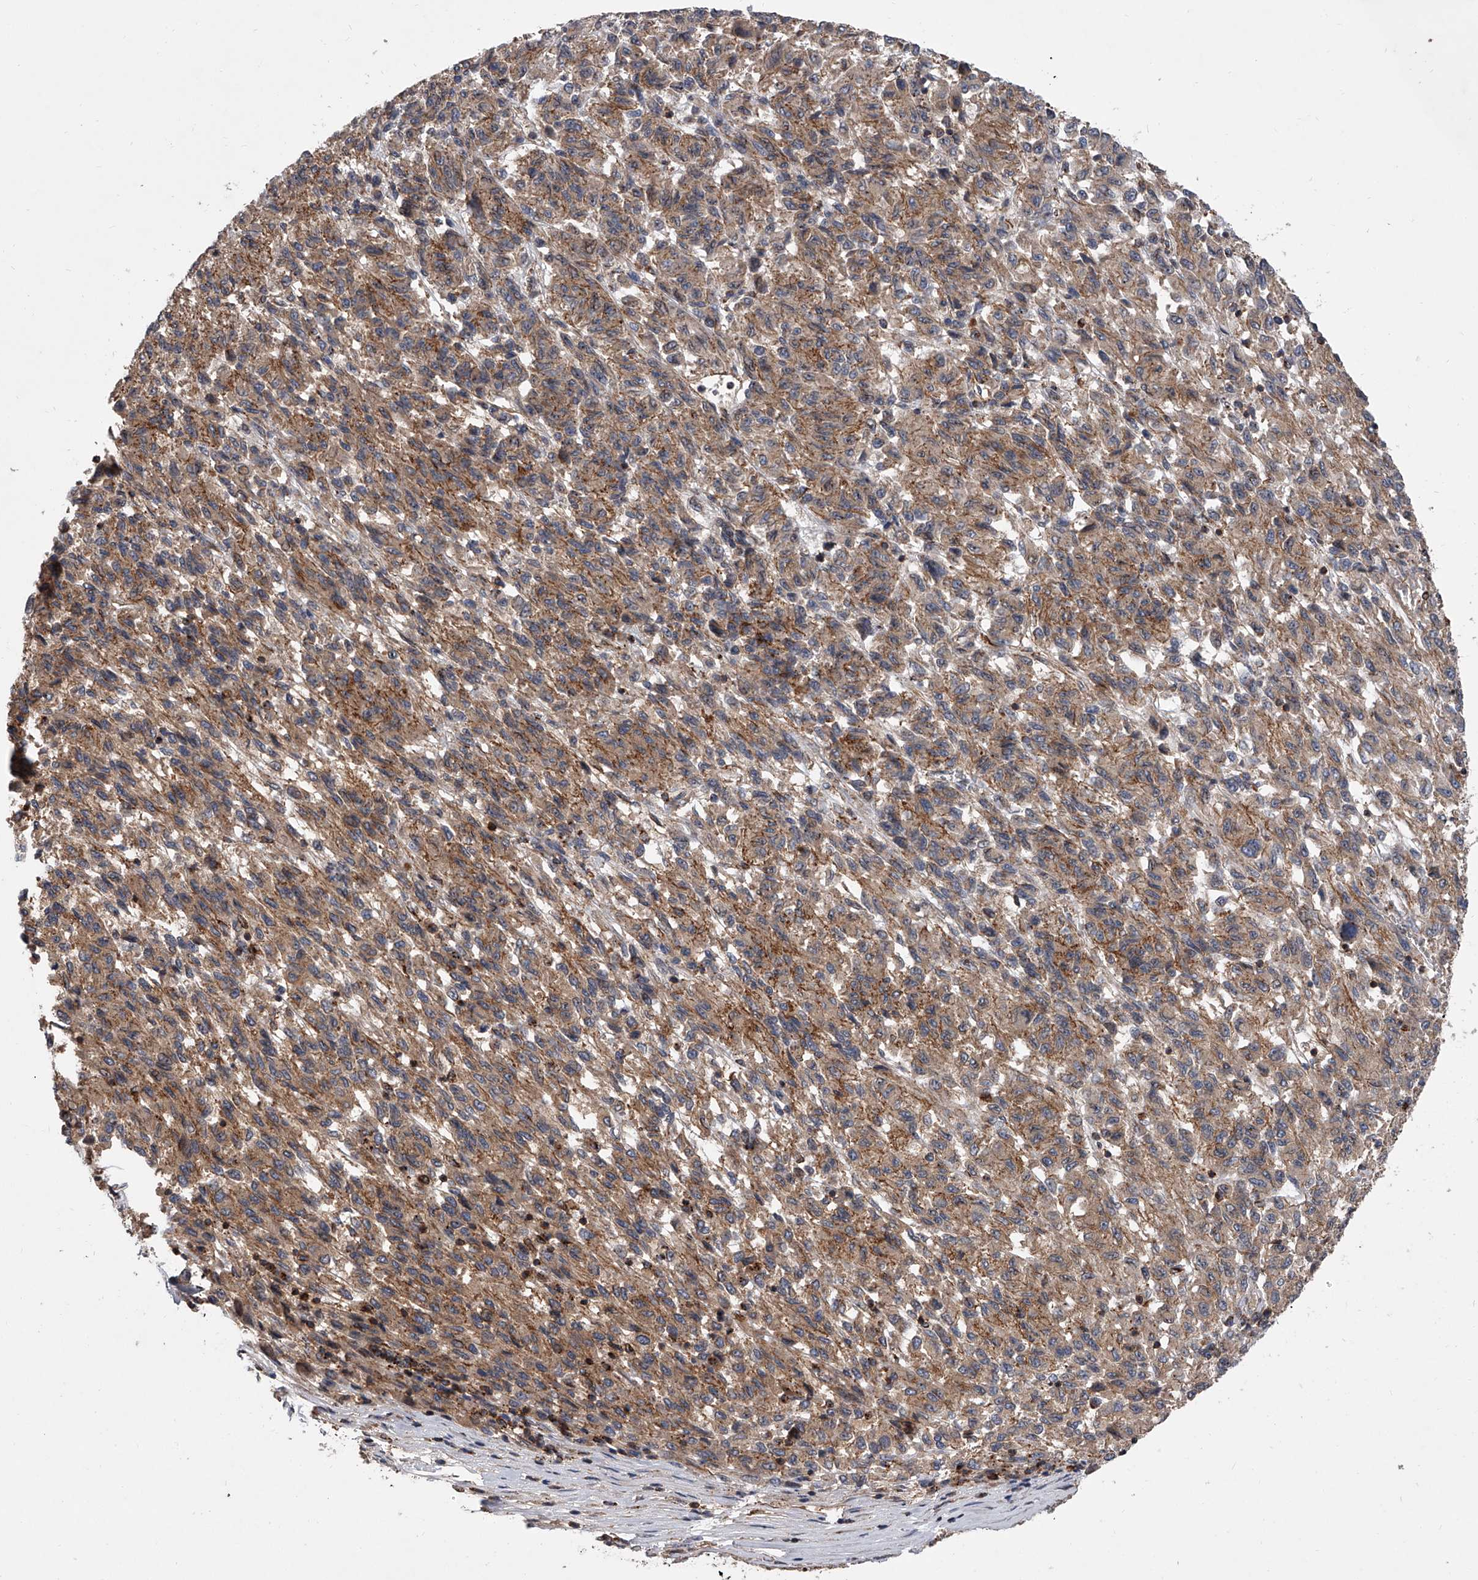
{"staining": {"intensity": "moderate", "quantity": ">75%", "location": "cytoplasmic/membranous"}, "tissue": "melanoma", "cell_type": "Tumor cells", "image_type": "cancer", "snomed": [{"axis": "morphology", "description": "Malignant melanoma, Metastatic site"}, {"axis": "topography", "description": "Lung"}], "caption": "This histopathology image displays immunohistochemistry (IHC) staining of melanoma, with medium moderate cytoplasmic/membranous positivity in approximately >75% of tumor cells.", "gene": "USP47", "patient": {"sex": "male", "age": 64}}